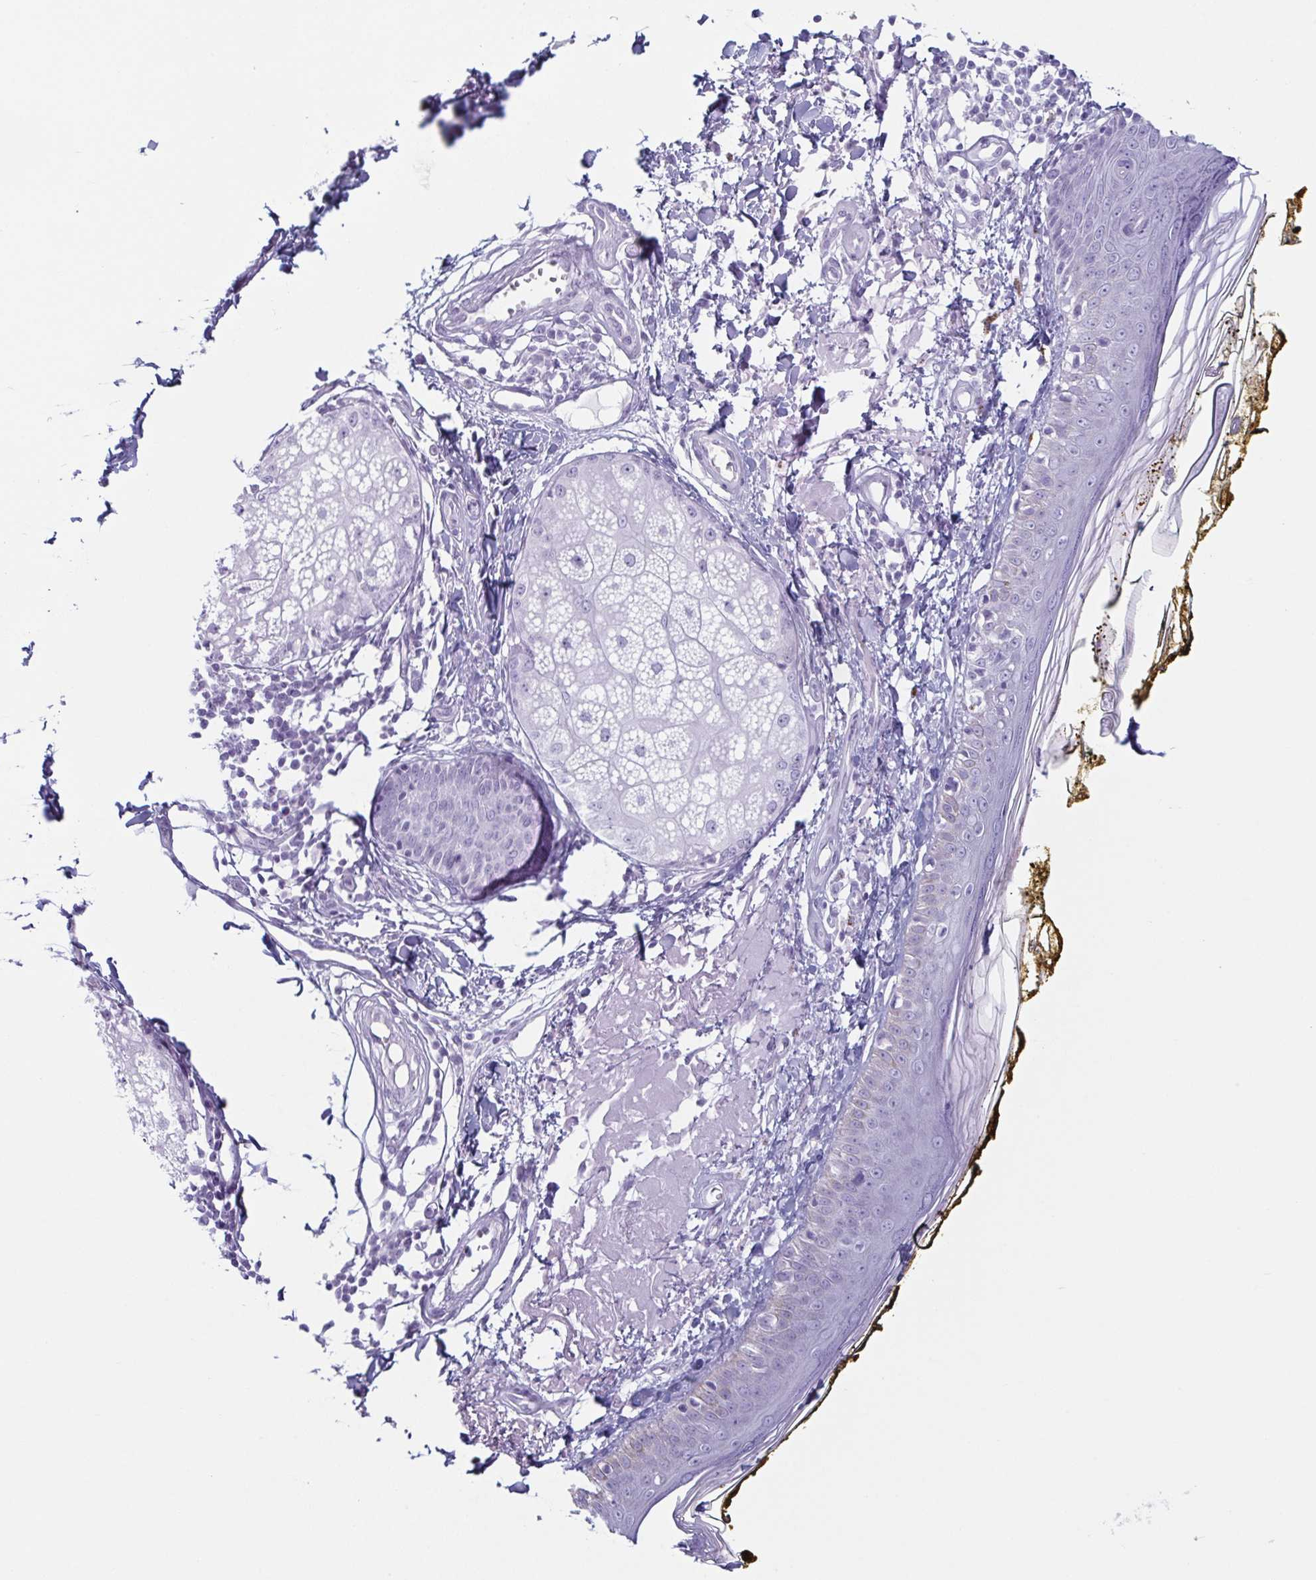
{"staining": {"intensity": "negative", "quantity": "none", "location": "none"}, "tissue": "skin", "cell_type": "Fibroblasts", "image_type": "normal", "snomed": [{"axis": "morphology", "description": "Normal tissue, NOS"}, {"axis": "topography", "description": "Skin"}], "caption": "Protein analysis of unremarkable skin reveals no significant expression in fibroblasts.", "gene": "ENKUR", "patient": {"sex": "male", "age": 76}}